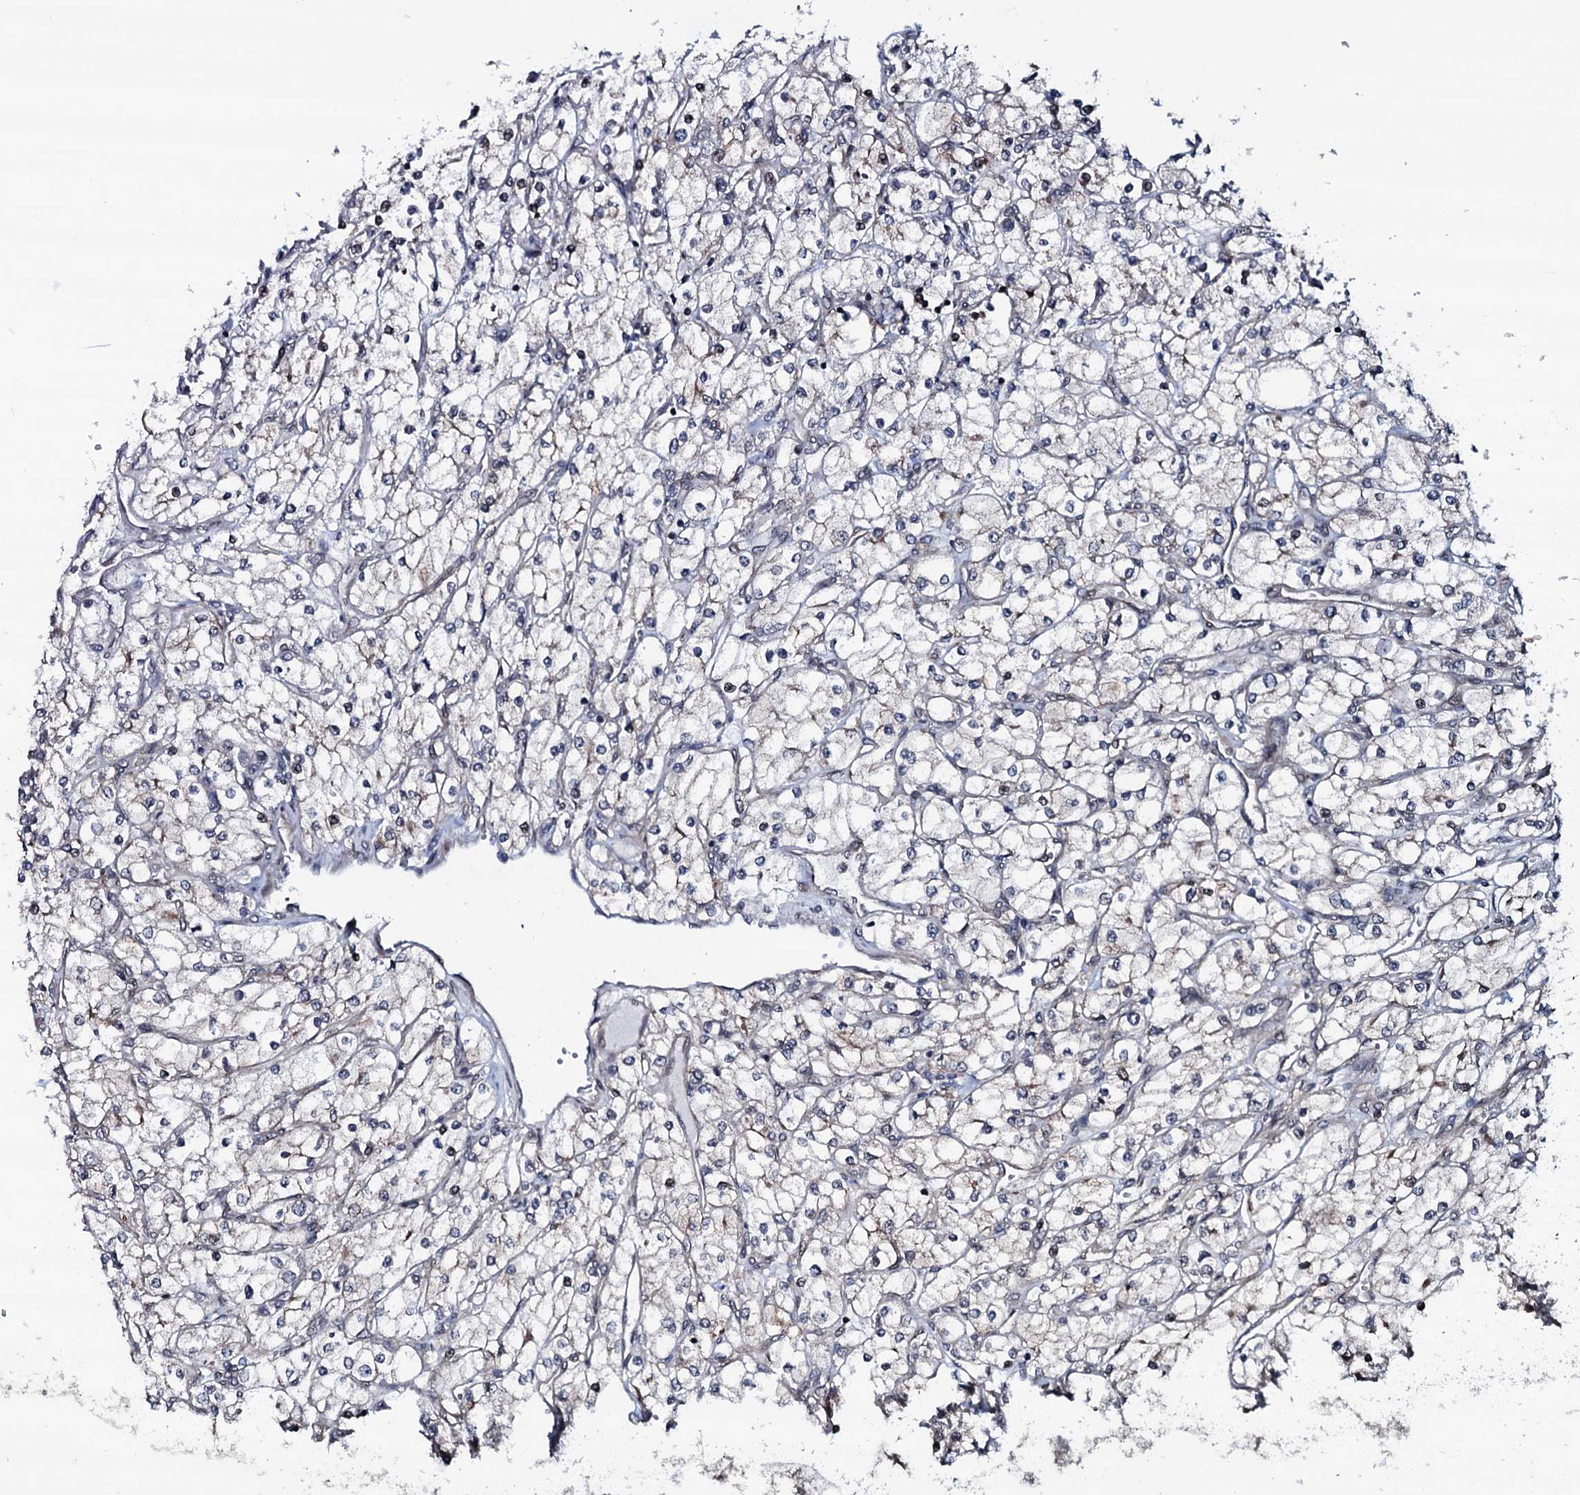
{"staining": {"intensity": "negative", "quantity": "none", "location": "none"}, "tissue": "renal cancer", "cell_type": "Tumor cells", "image_type": "cancer", "snomed": [{"axis": "morphology", "description": "Adenocarcinoma, NOS"}, {"axis": "topography", "description": "Kidney"}], "caption": "DAB immunohistochemical staining of renal adenocarcinoma shows no significant expression in tumor cells.", "gene": "OGFOD2", "patient": {"sex": "male", "age": 80}}